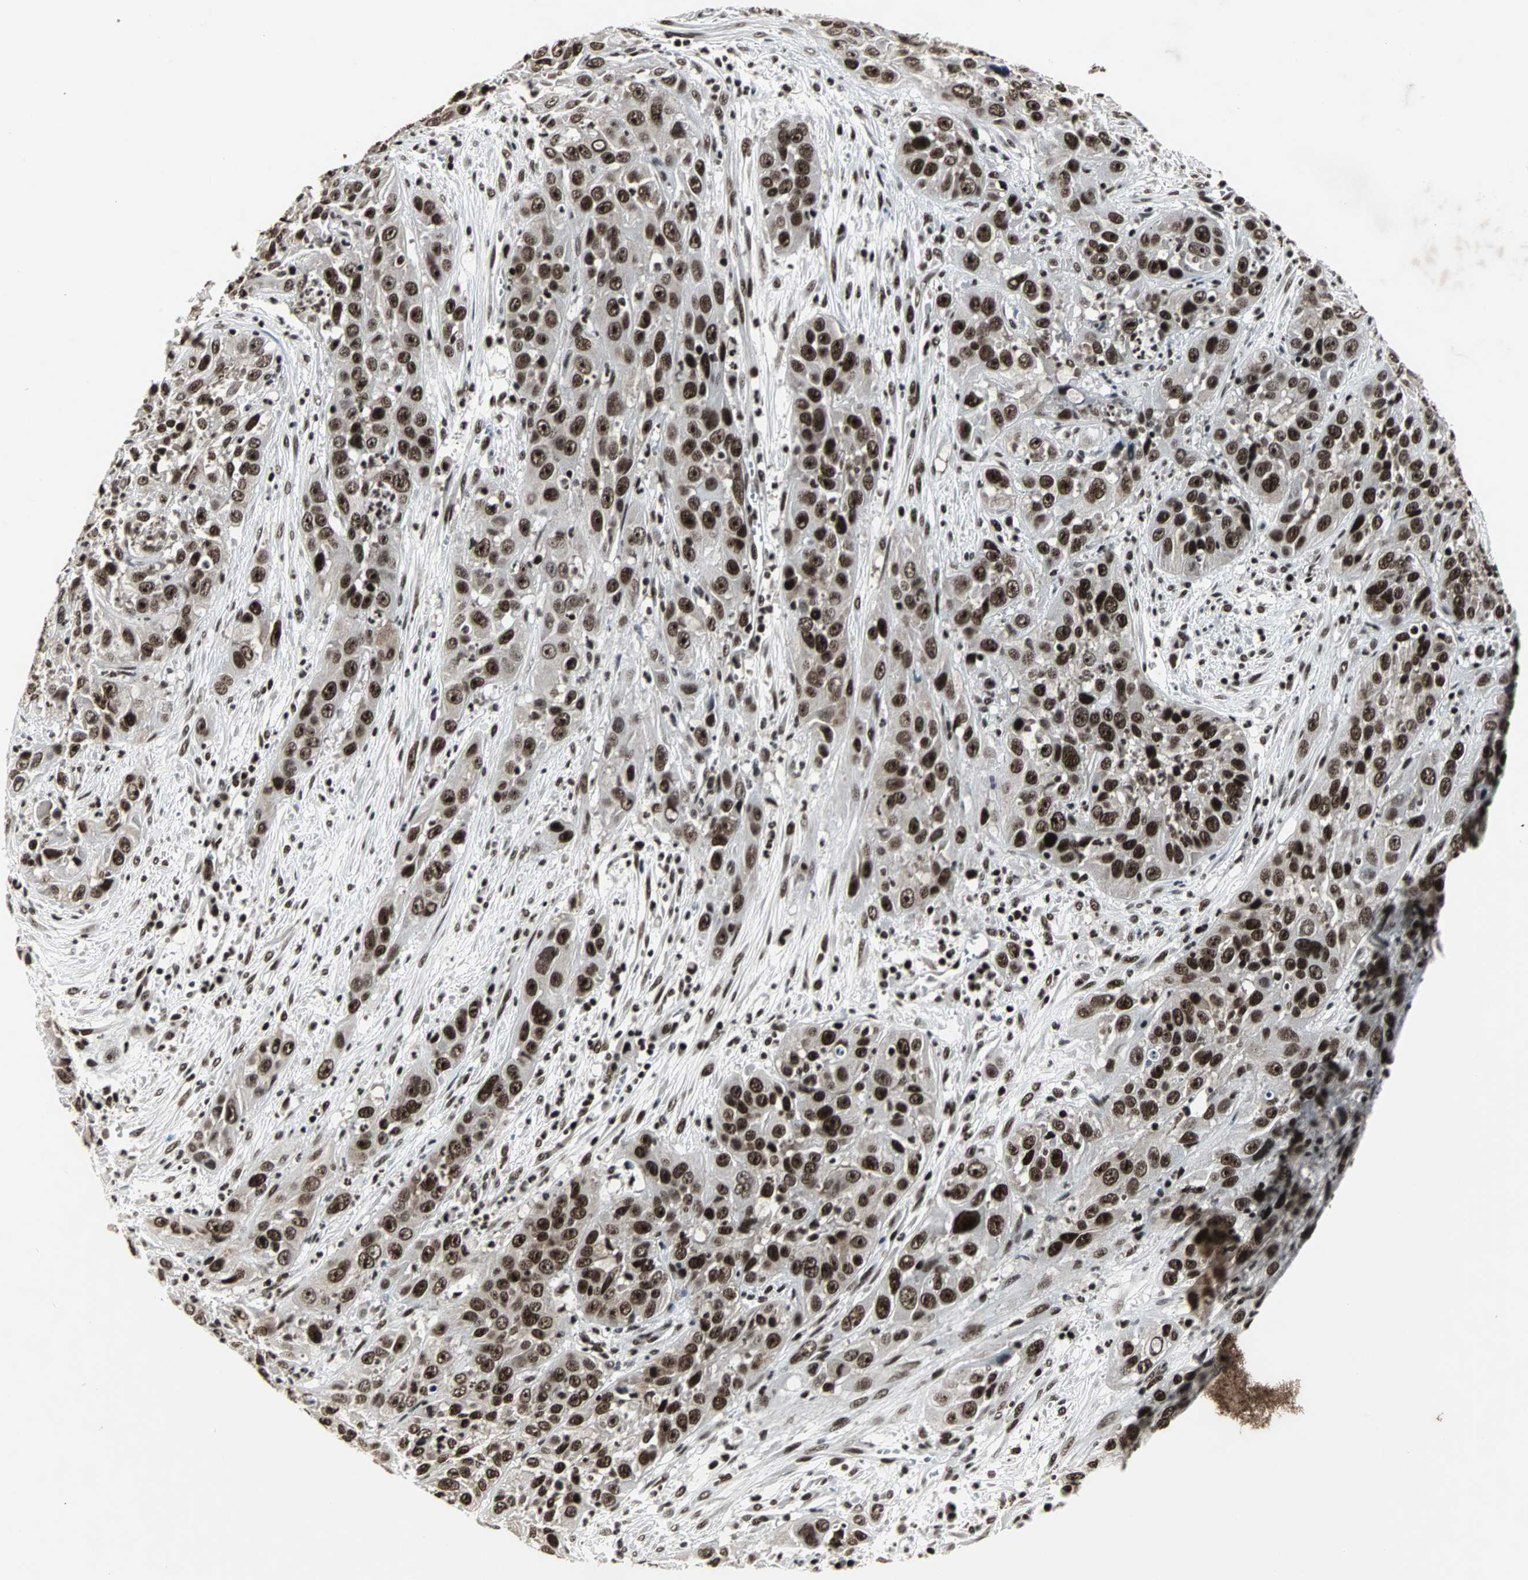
{"staining": {"intensity": "strong", "quantity": ">75%", "location": "nuclear"}, "tissue": "cervical cancer", "cell_type": "Tumor cells", "image_type": "cancer", "snomed": [{"axis": "morphology", "description": "Squamous cell carcinoma, NOS"}, {"axis": "topography", "description": "Cervix"}], "caption": "Protein expression analysis of human squamous cell carcinoma (cervical) reveals strong nuclear staining in about >75% of tumor cells.", "gene": "PNKP", "patient": {"sex": "female", "age": 32}}